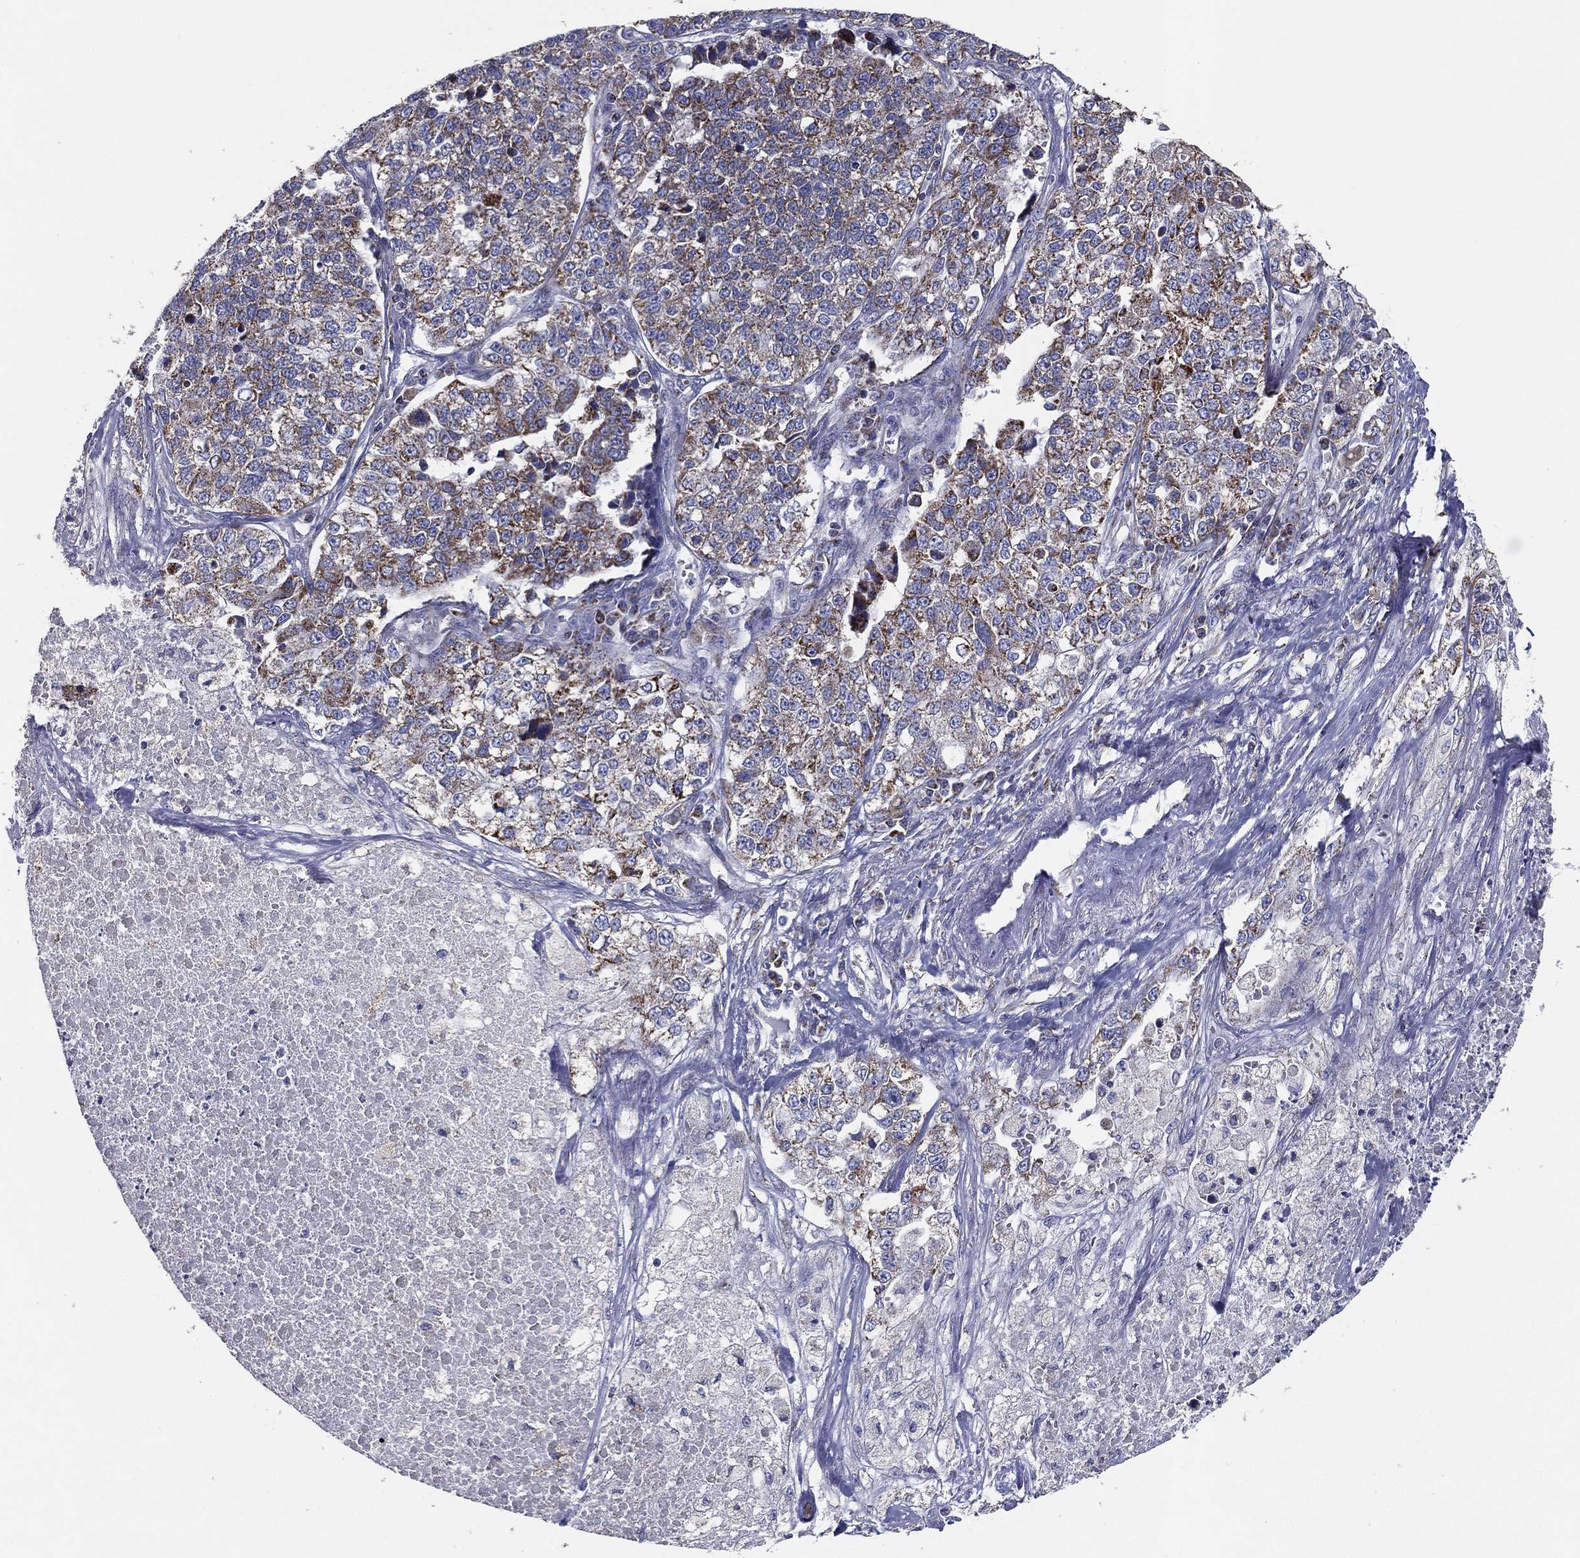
{"staining": {"intensity": "moderate", "quantity": "<25%", "location": "cytoplasmic/membranous"}, "tissue": "lung cancer", "cell_type": "Tumor cells", "image_type": "cancer", "snomed": [{"axis": "morphology", "description": "Adenocarcinoma, NOS"}, {"axis": "topography", "description": "Lung"}], "caption": "Lung cancer stained with a protein marker demonstrates moderate staining in tumor cells.", "gene": "SFXN1", "patient": {"sex": "male", "age": 49}}